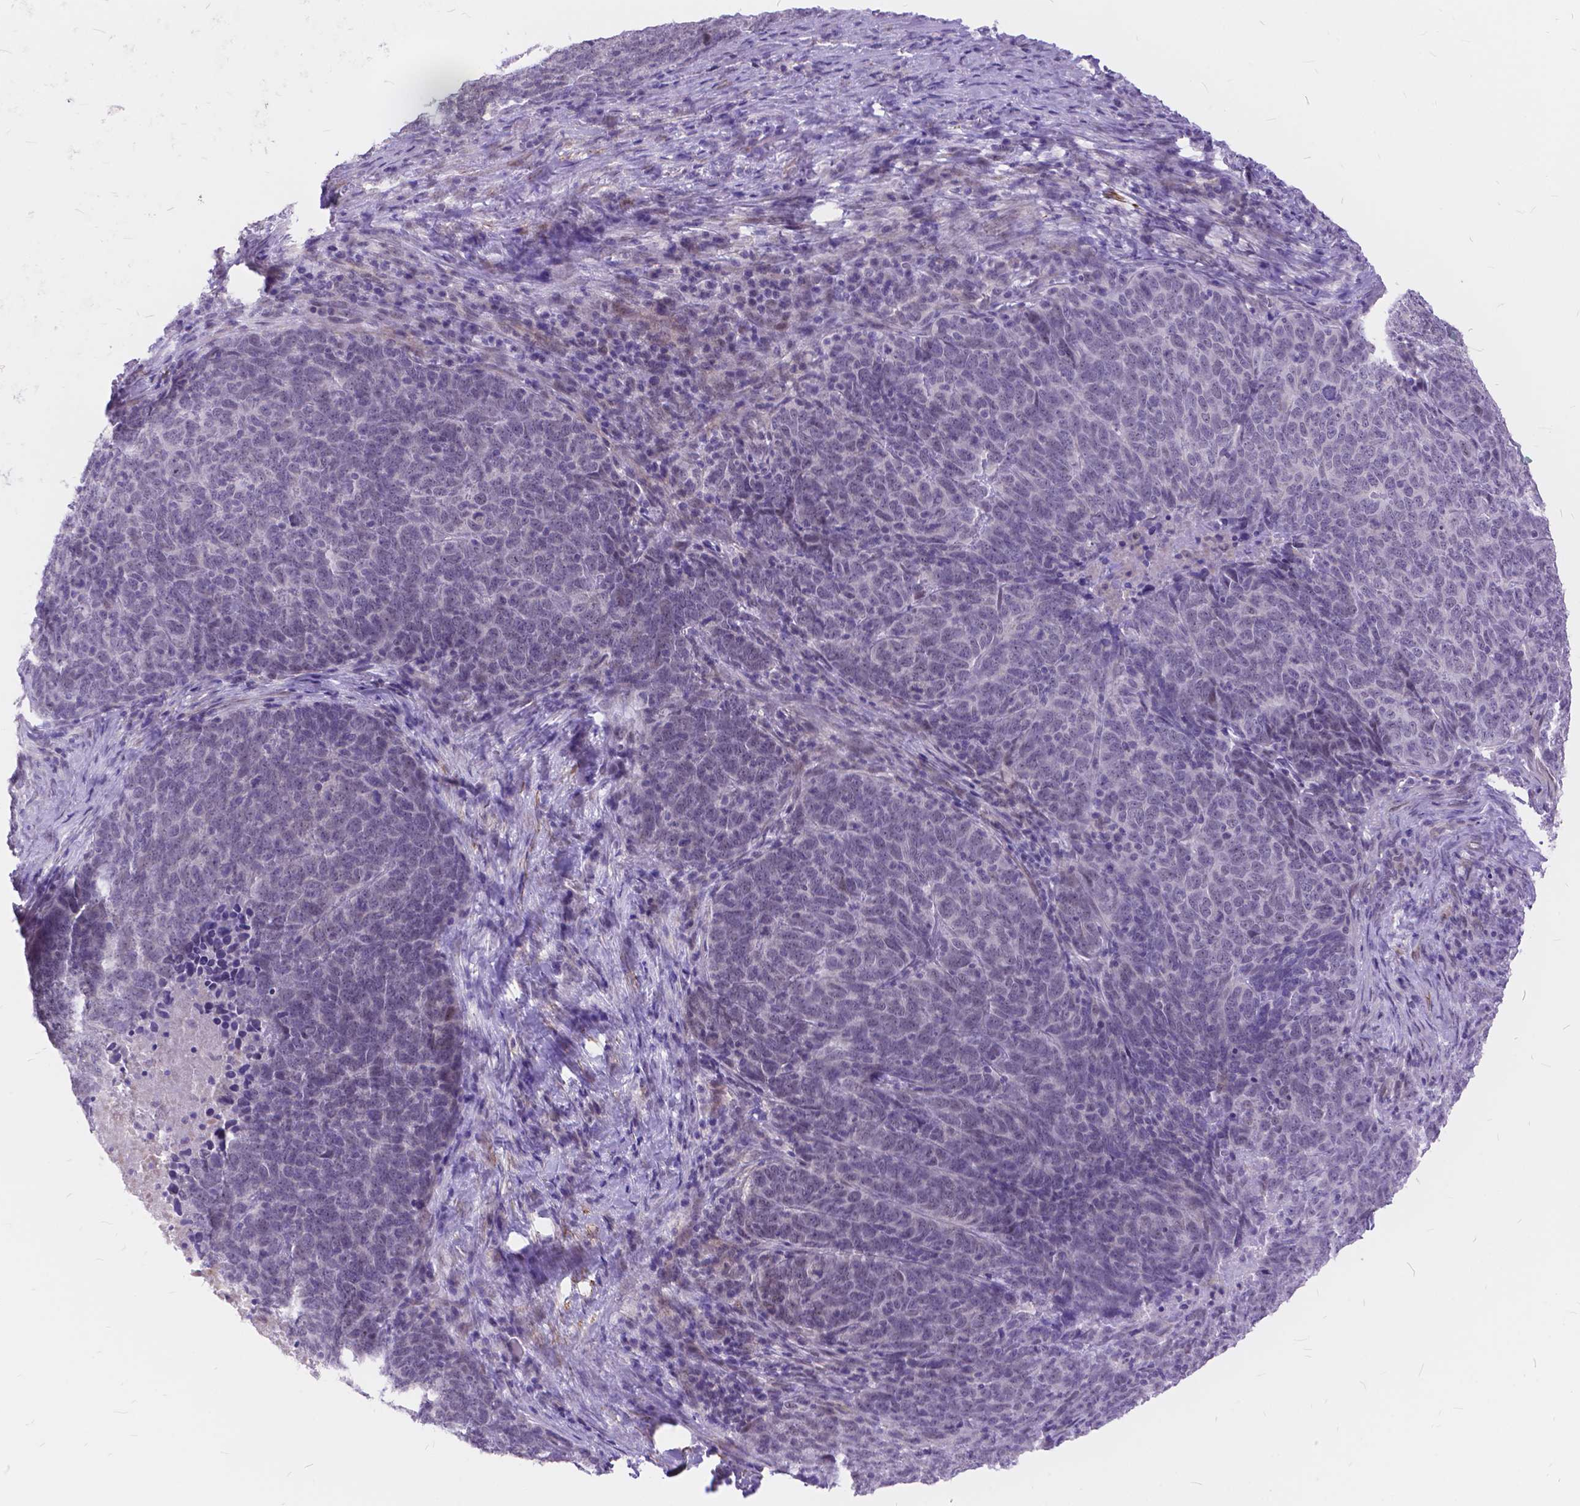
{"staining": {"intensity": "negative", "quantity": "none", "location": "none"}, "tissue": "skin cancer", "cell_type": "Tumor cells", "image_type": "cancer", "snomed": [{"axis": "morphology", "description": "Squamous cell carcinoma, NOS"}, {"axis": "topography", "description": "Skin"}, {"axis": "topography", "description": "Anal"}], "caption": "Skin squamous cell carcinoma stained for a protein using immunohistochemistry (IHC) displays no expression tumor cells.", "gene": "MAN2C1", "patient": {"sex": "female", "age": 51}}